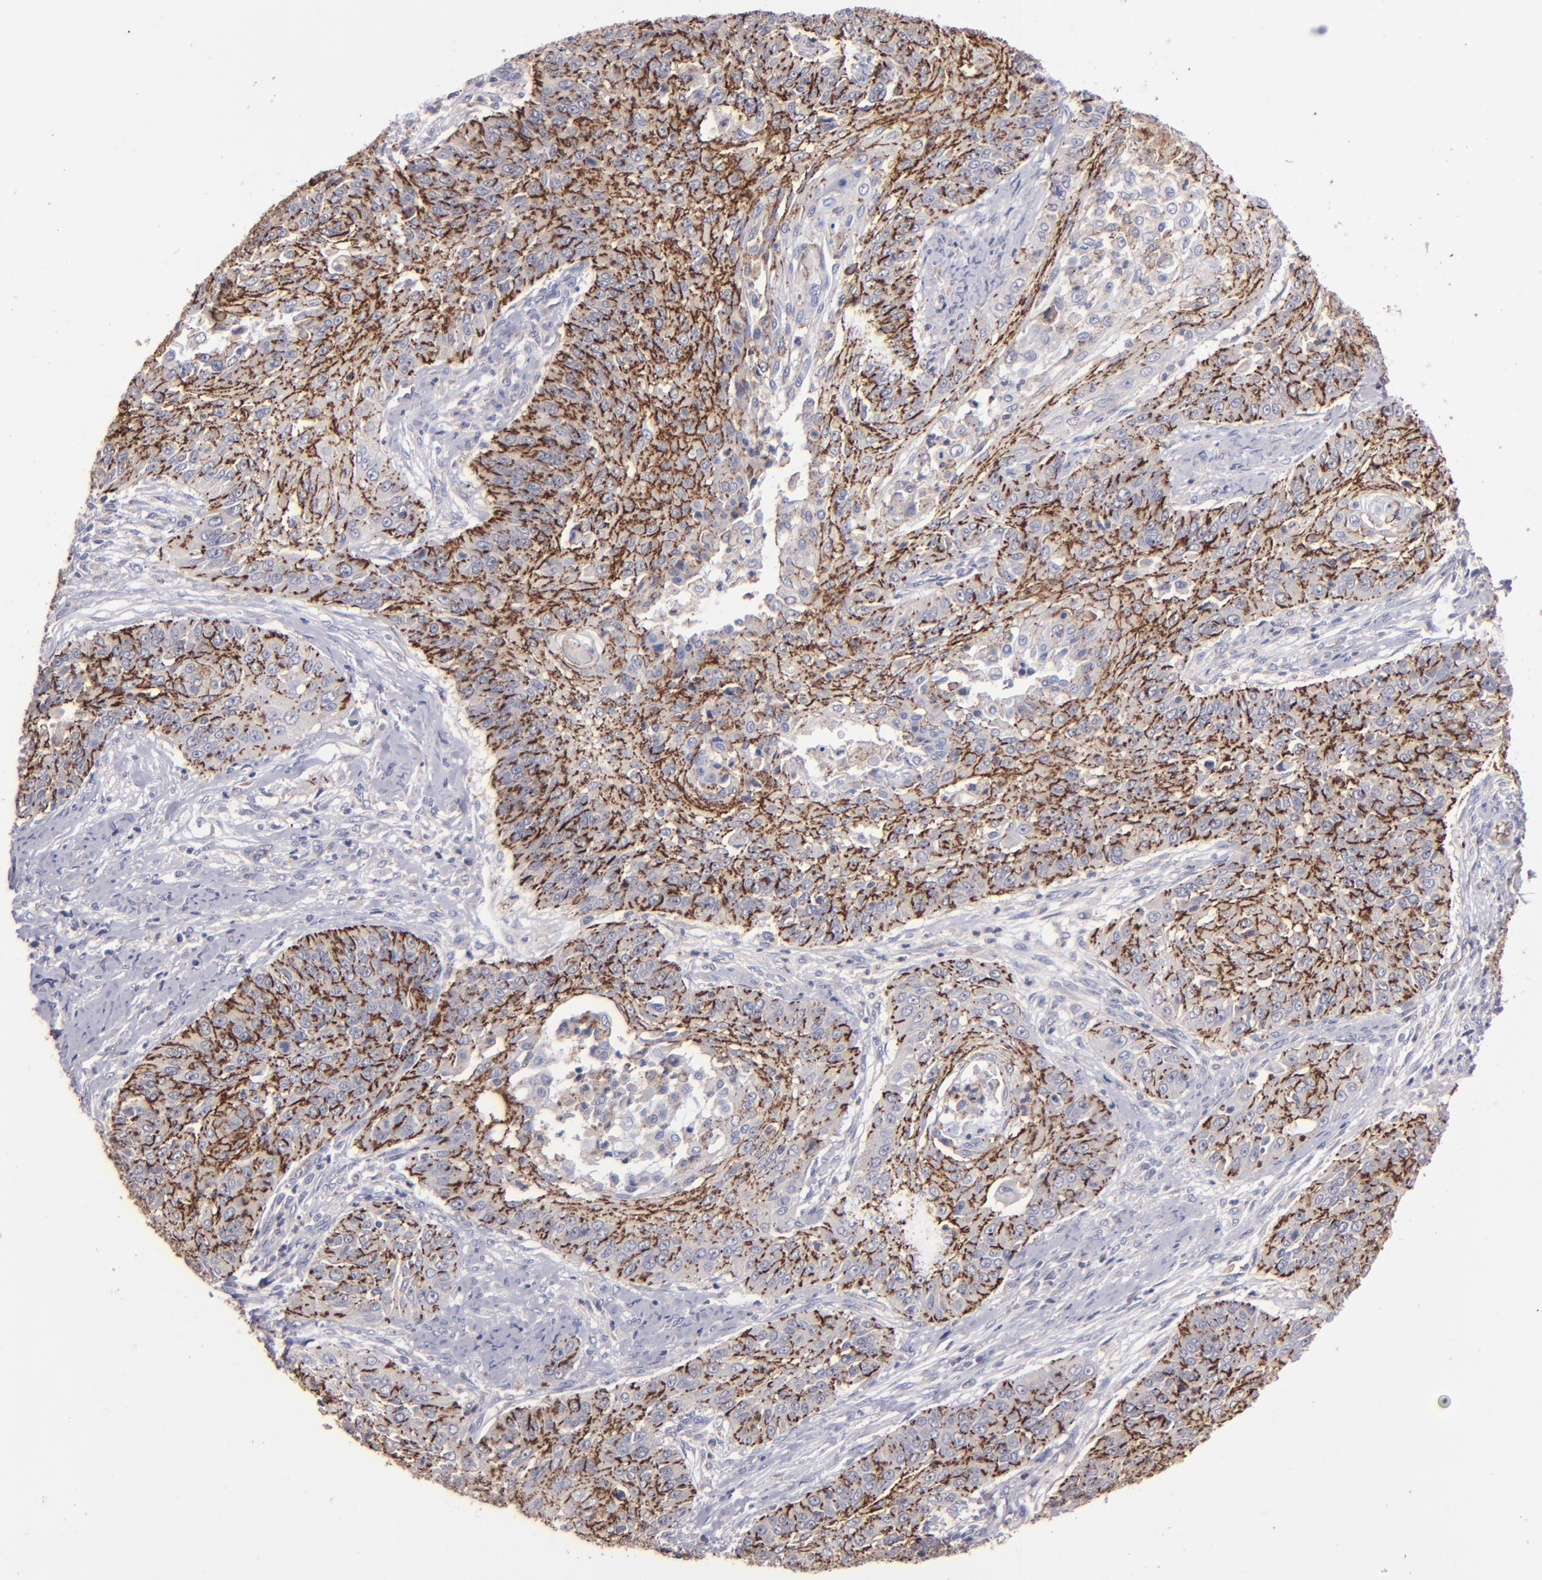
{"staining": {"intensity": "moderate", "quantity": "25%-75%", "location": "cytoplasmic/membranous"}, "tissue": "cervical cancer", "cell_type": "Tumor cells", "image_type": "cancer", "snomed": [{"axis": "morphology", "description": "Squamous cell carcinoma, NOS"}, {"axis": "topography", "description": "Cervix"}], "caption": "Protein staining reveals moderate cytoplasmic/membranous staining in about 25%-75% of tumor cells in cervical cancer.", "gene": "CLDN5", "patient": {"sex": "female", "age": 64}}